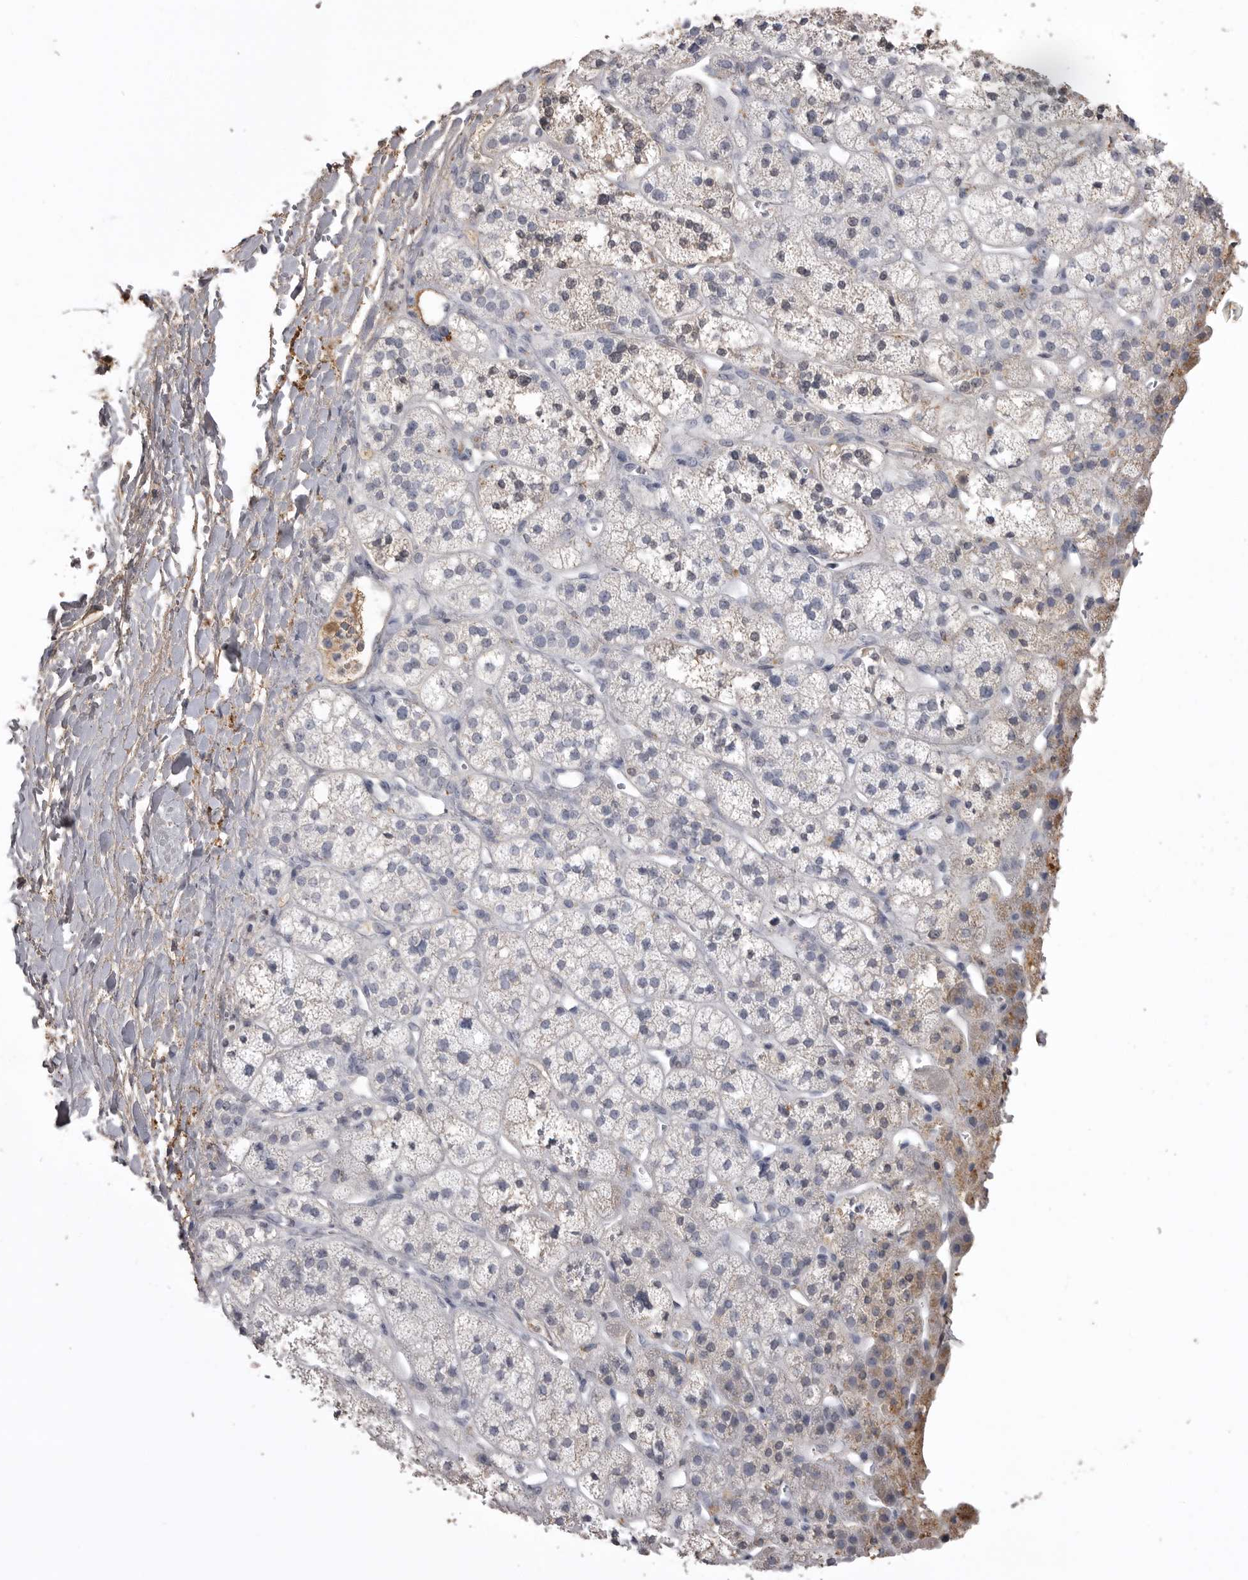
{"staining": {"intensity": "moderate", "quantity": "<25%", "location": "cytoplasmic/membranous"}, "tissue": "adrenal gland", "cell_type": "Glandular cells", "image_type": "normal", "snomed": [{"axis": "morphology", "description": "Normal tissue, NOS"}, {"axis": "topography", "description": "Adrenal gland"}], "caption": "Adrenal gland stained with a brown dye shows moderate cytoplasmic/membranous positive positivity in about <25% of glandular cells.", "gene": "AHSG", "patient": {"sex": "male", "age": 56}}